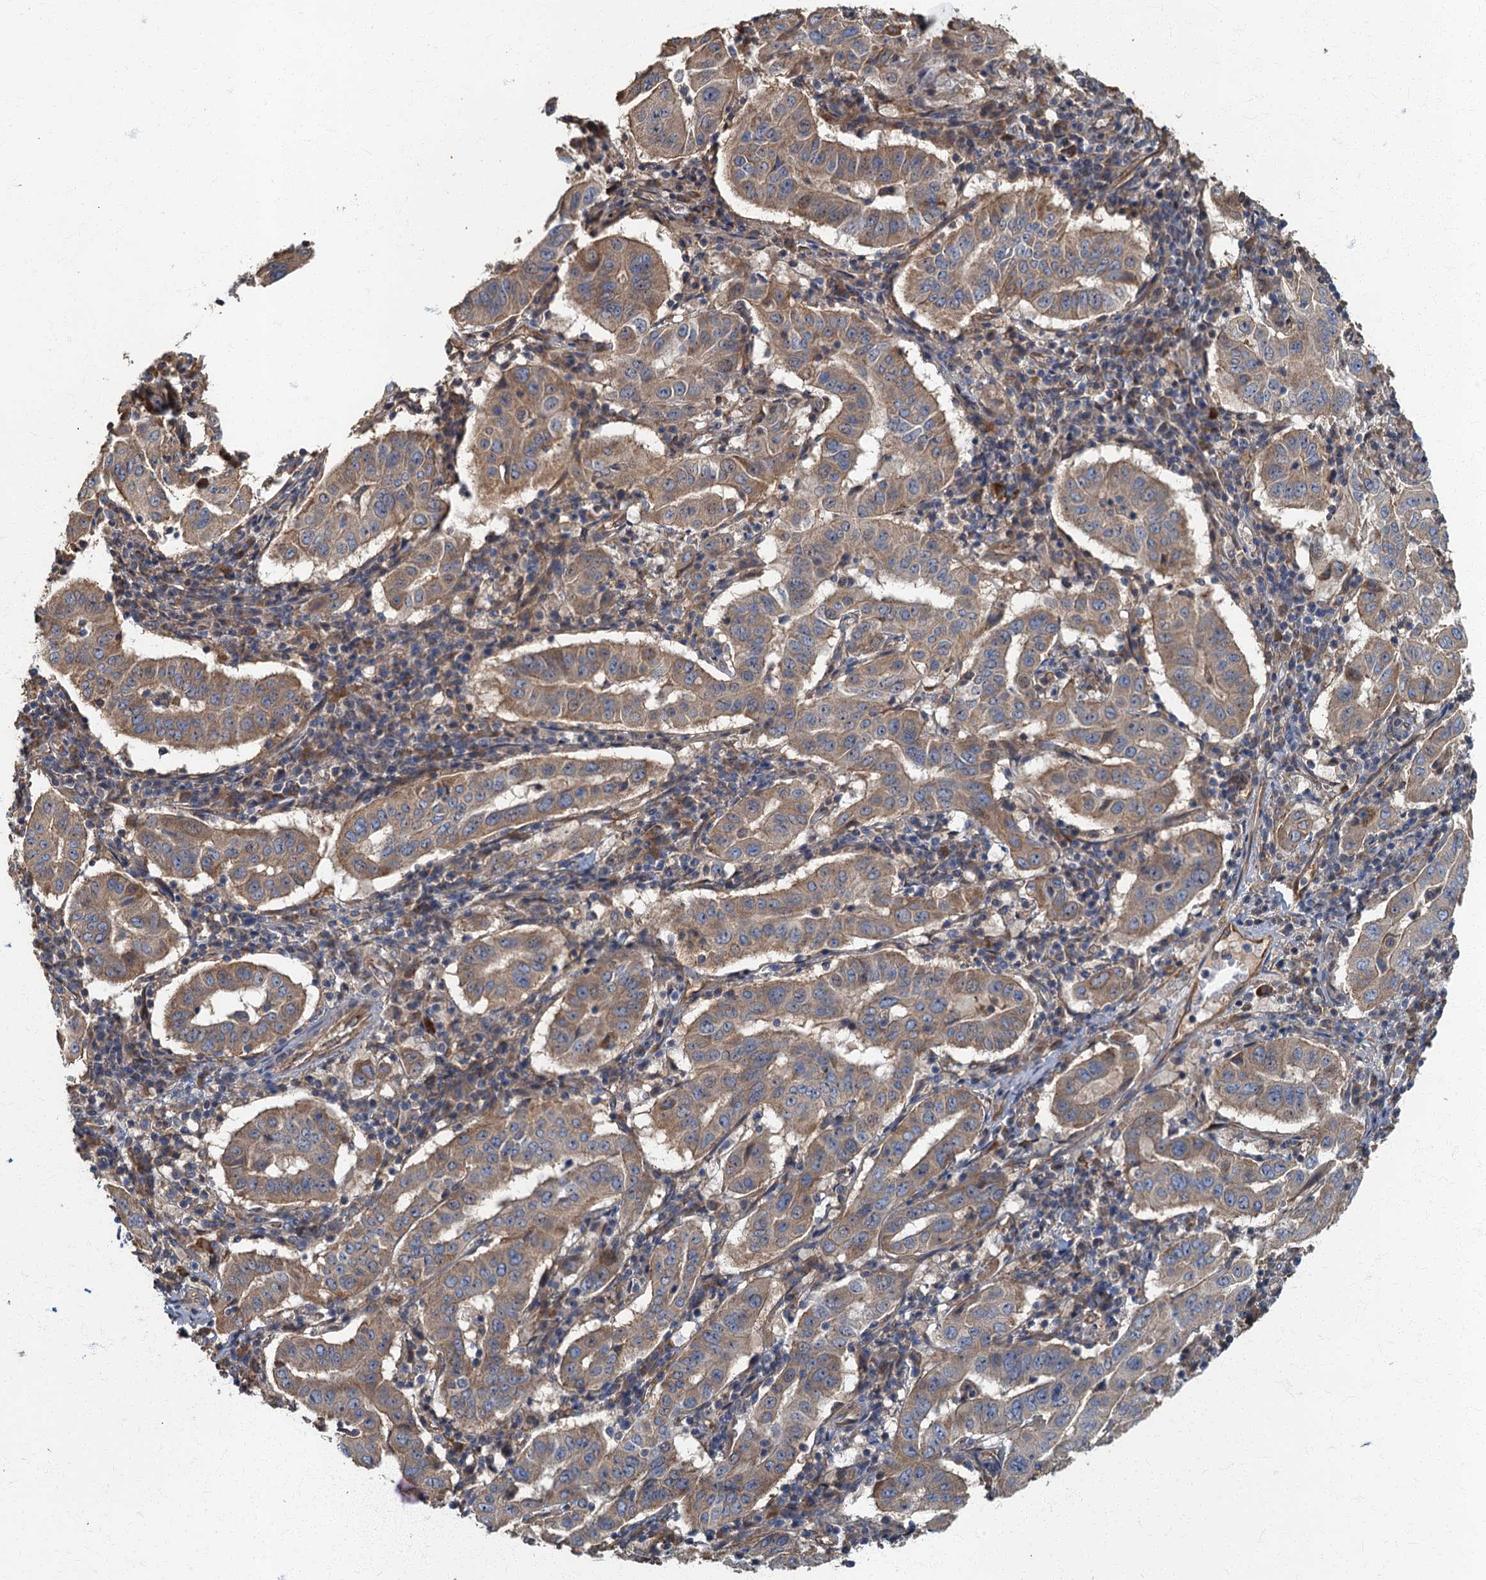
{"staining": {"intensity": "weak", "quantity": ">75%", "location": "cytoplasmic/membranous"}, "tissue": "pancreatic cancer", "cell_type": "Tumor cells", "image_type": "cancer", "snomed": [{"axis": "morphology", "description": "Adenocarcinoma, NOS"}, {"axis": "topography", "description": "Pancreas"}], "caption": "Brown immunohistochemical staining in human pancreatic adenocarcinoma exhibits weak cytoplasmic/membranous positivity in approximately >75% of tumor cells.", "gene": "ARL11", "patient": {"sex": "male", "age": 63}}